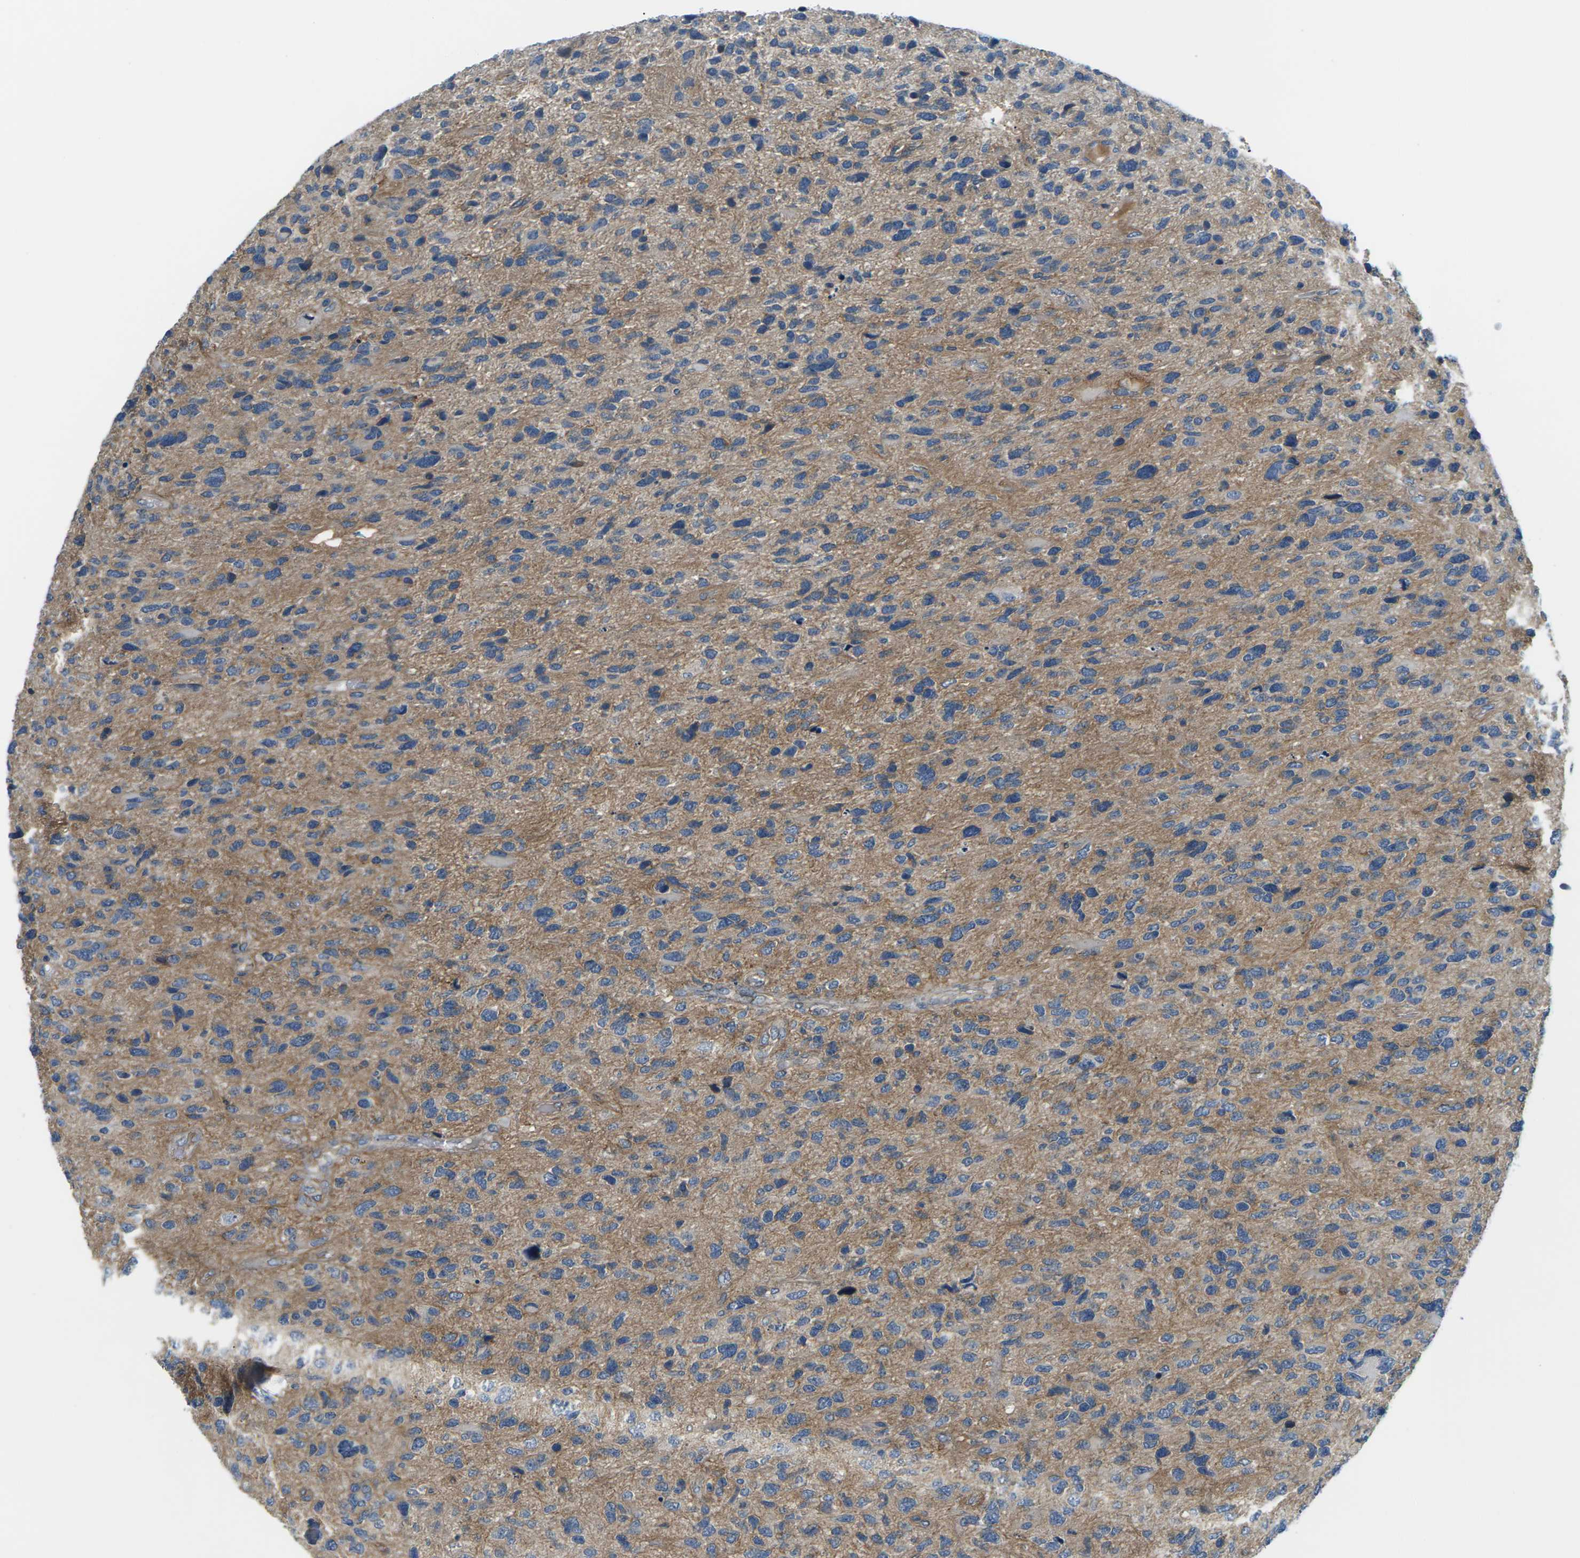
{"staining": {"intensity": "moderate", "quantity": "25%-75%", "location": "cytoplasmic/membranous"}, "tissue": "glioma", "cell_type": "Tumor cells", "image_type": "cancer", "snomed": [{"axis": "morphology", "description": "Glioma, malignant, High grade"}, {"axis": "topography", "description": "Brain"}], "caption": "A medium amount of moderate cytoplasmic/membranous staining is appreciated in approximately 25%-75% of tumor cells in high-grade glioma (malignant) tissue.", "gene": "SLC13A3", "patient": {"sex": "female", "age": 58}}